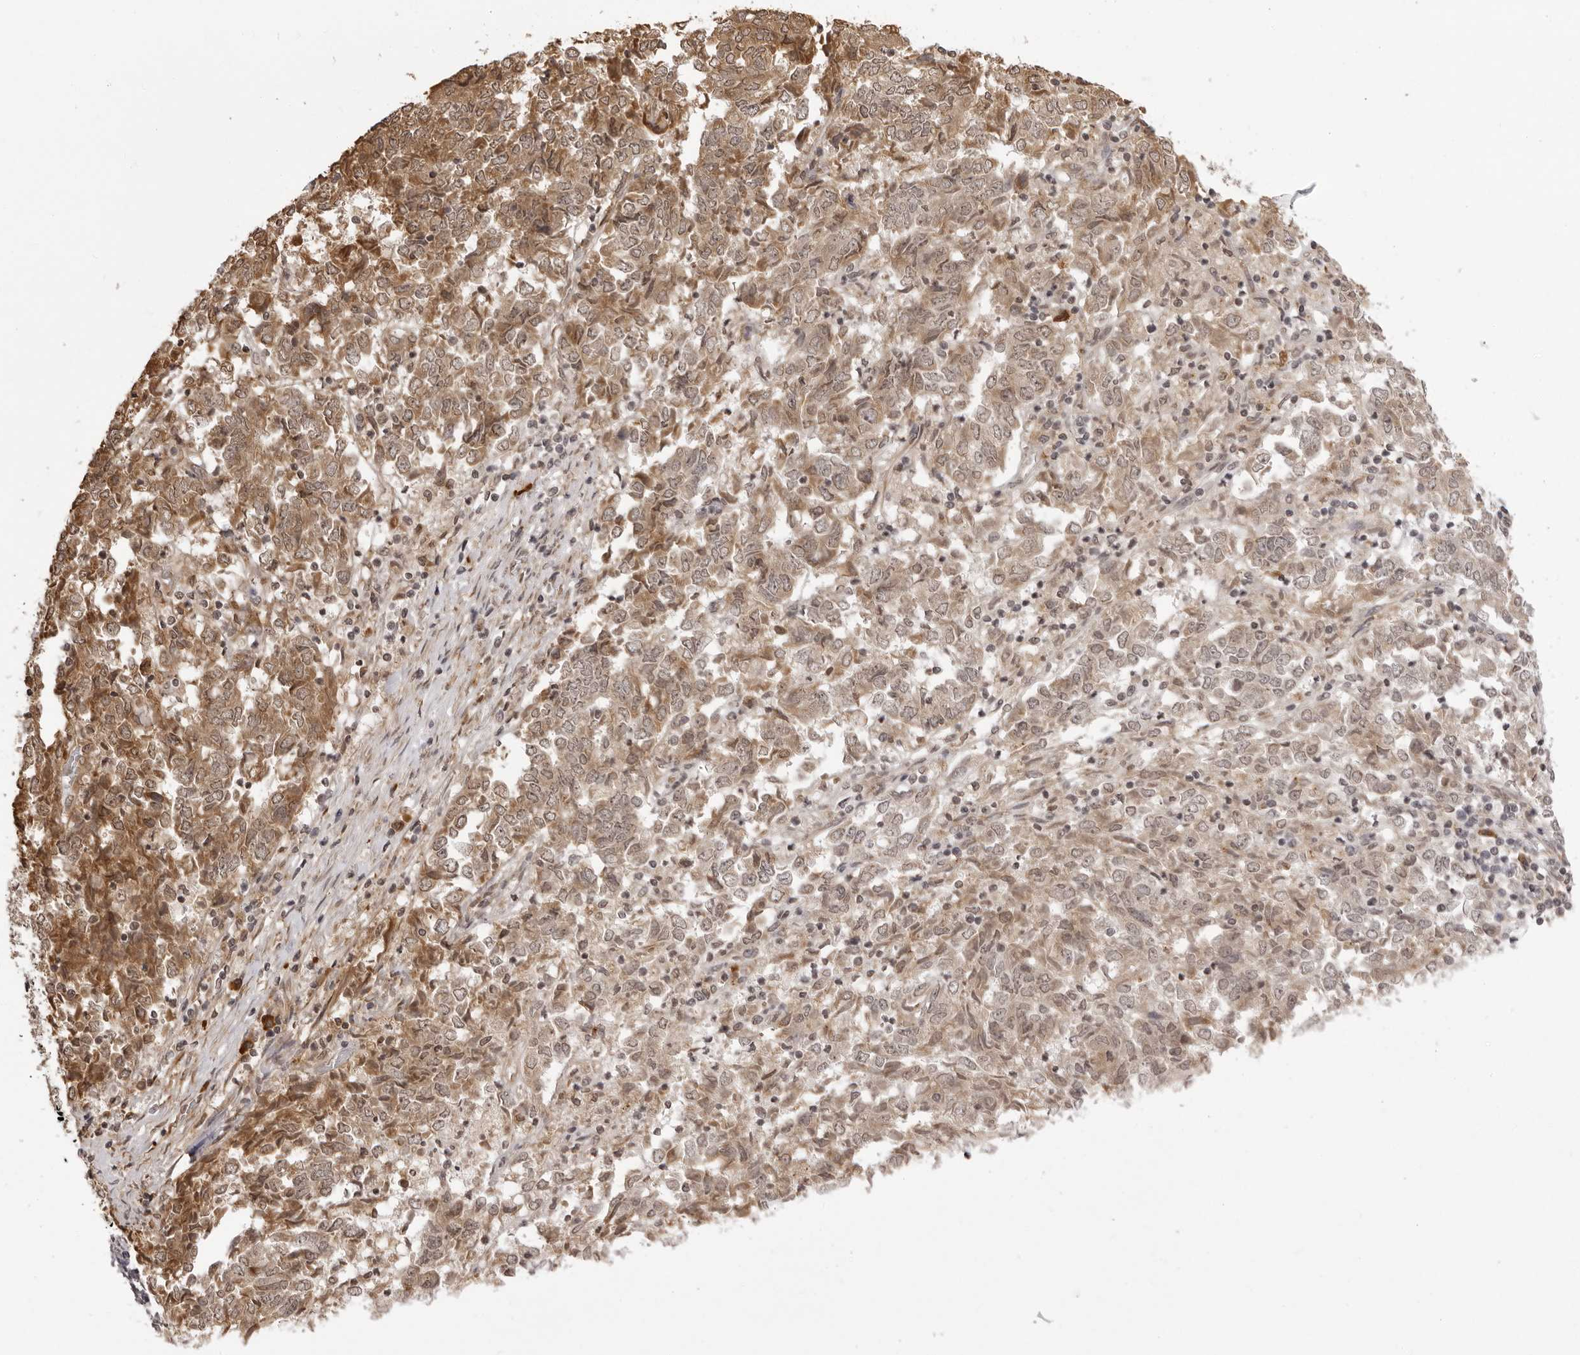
{"staining": {"intensity": "moderate", "quantity": ">75%", "location": "cytoplasmic/membranous"}, "tissue": "endometrial cancer", "cell_type": "Tumor cells", "image_type": "cancer", "snomed": [{"axis": "morphology", "description": "Adenocarcinoma, NOS"}, {"axis": "topography", "description": "Endometrium"}], "caption": "Immunohistochemical staining of adenocarcinoma (endometrial) shows medium levels of moderate cytoplasmic/membranous expression in about >75% of tumor cells.", "gene": "ZC3H11A", "patient": {"sex": "female", "age": 80}}